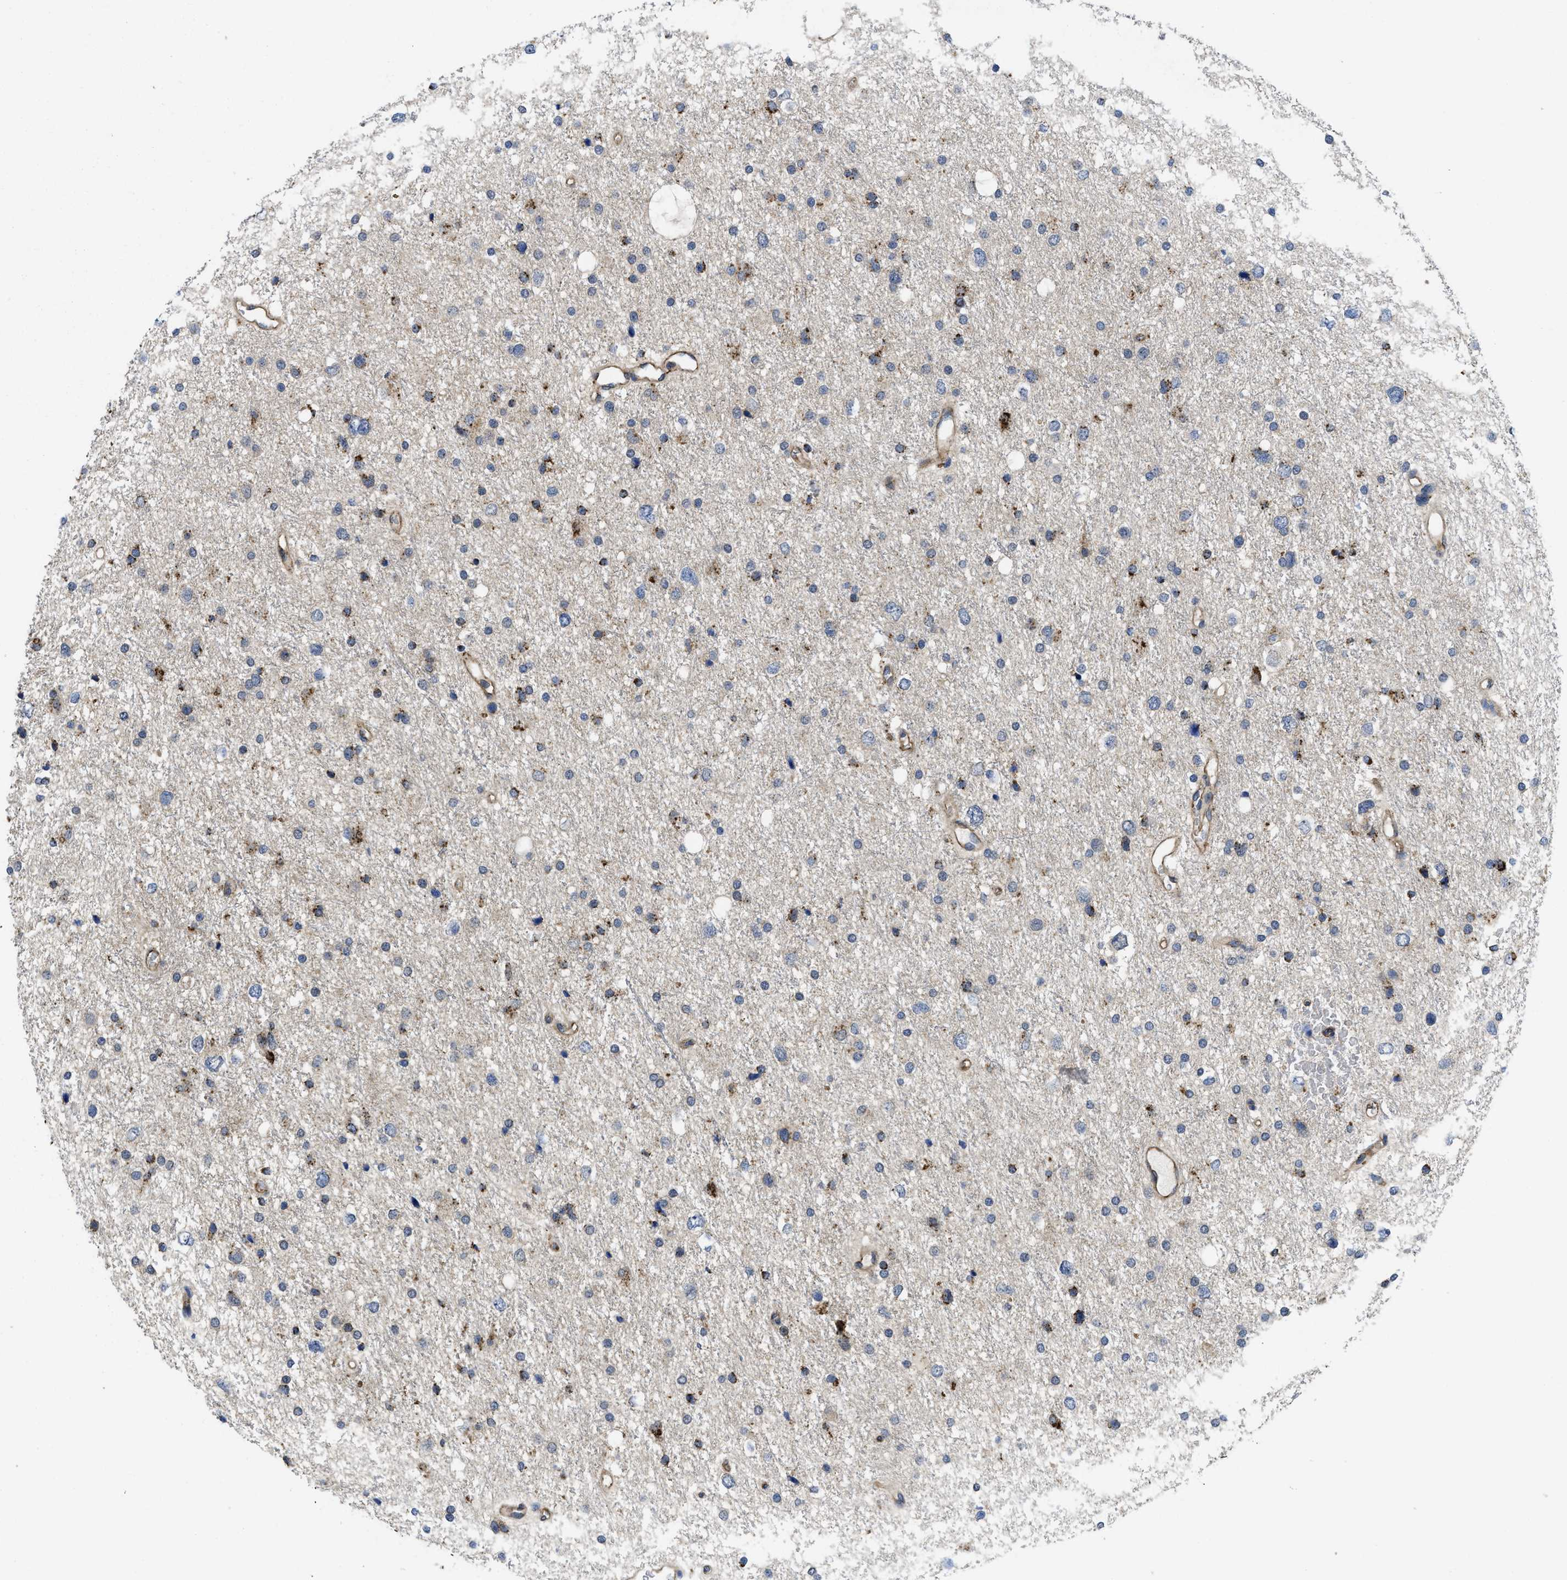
{"staining": {"intensity": "moderate", "quantity": "<25%", "location": "cytoplasmic/membranous"}, "tissue": "glioma", "cell_type": "Tumor cells", "image_type": "cancer", "snomed": [{"axis": "morphology", "description": "Glioma, malignant, Low grade"}, {"axis": "topography", "description": "Brain"}], "caption": "Glioma stained with a brown dye reveals moderate cytoplasmic/membranous positive staining in approximately <25% of tumor cells.", "gene": "PKD2", "patient": {"sex": "female", "age": 37}}